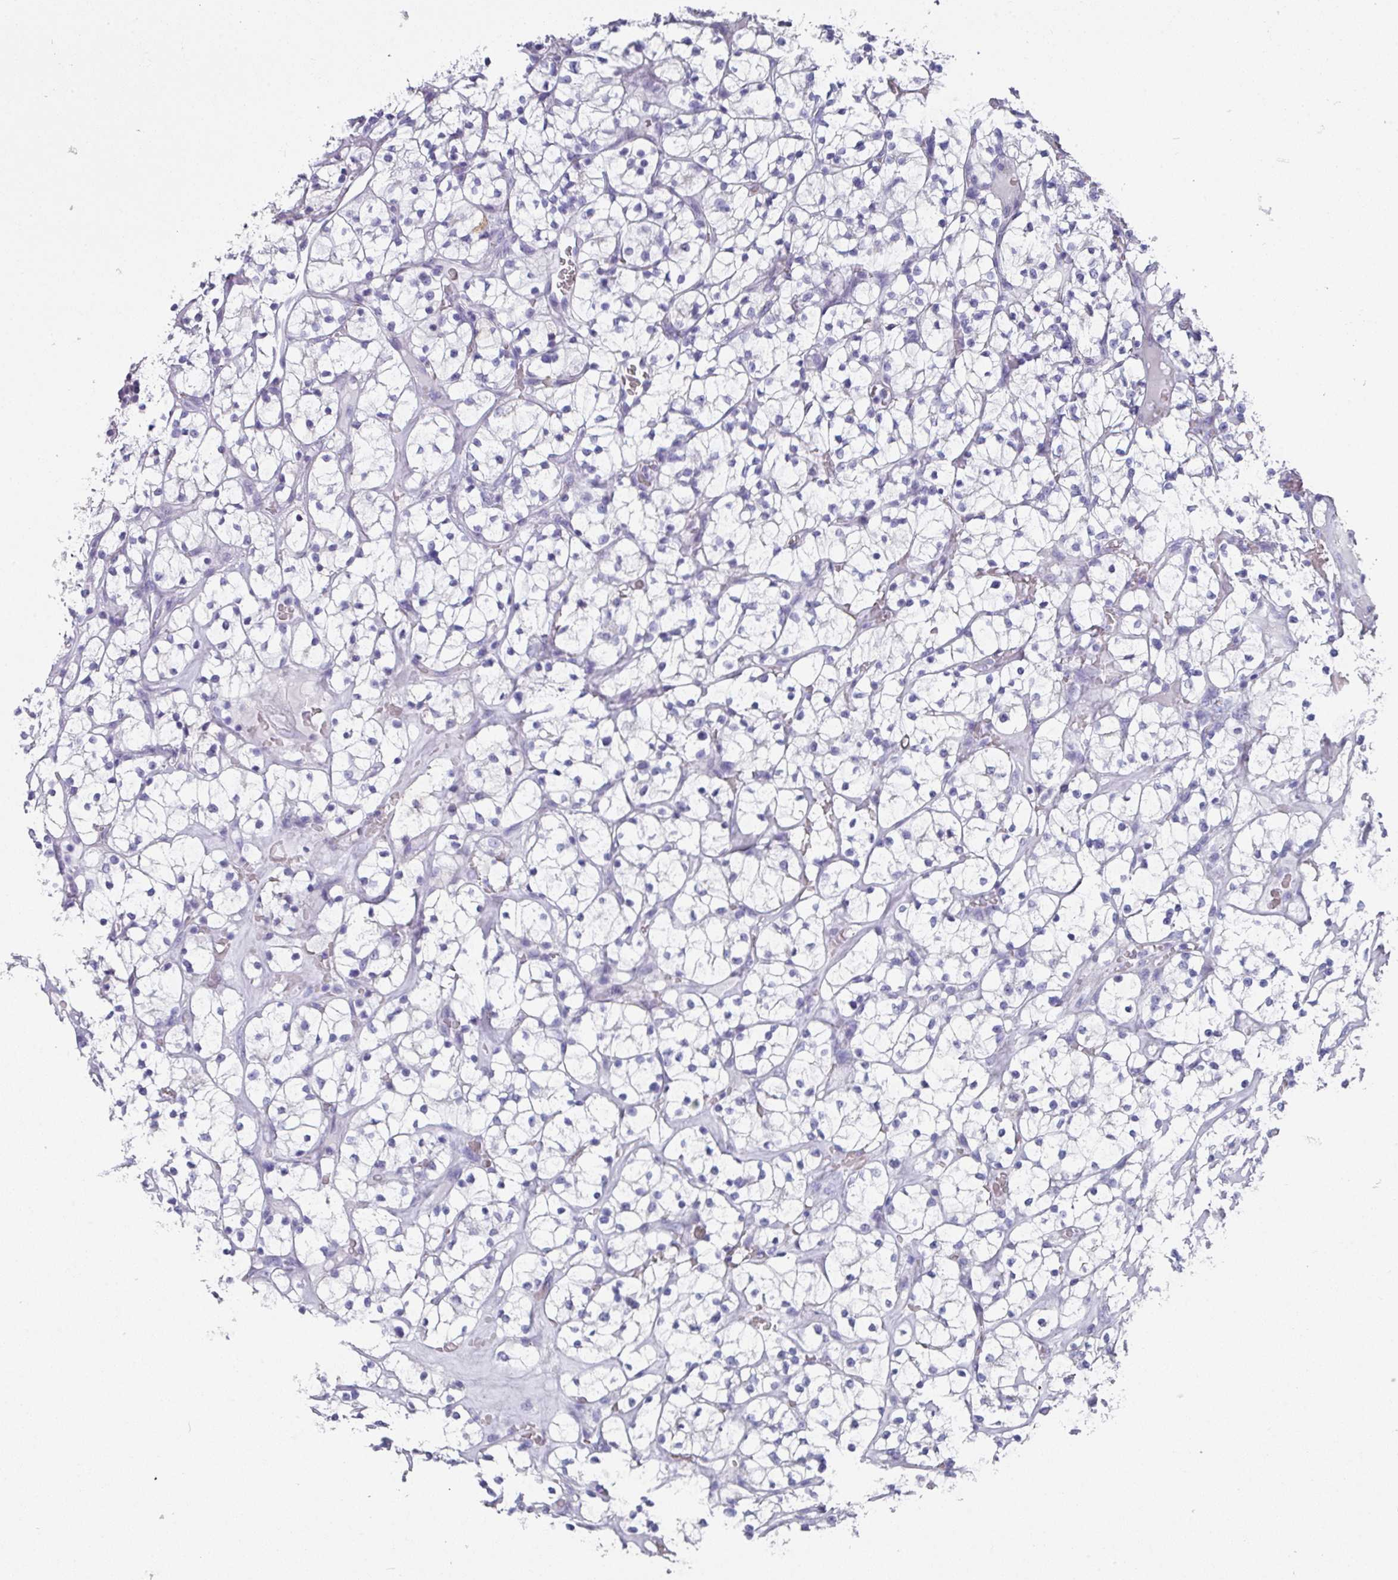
{"staining": {"intensity": "negative", "quantity": "none", "location": "none"}, "tissue": "renal cancer", "cell_type": "Tumor cells", "image_type": "cancer", "snomed": [{"axis": "morphology", "description": "Adenocarcinoma, NOS"}, {"axis": "topography", "description": "Kidney"}], "caption": "Tumor cells are negative for protein expression in human renal cancer (adenocarcinoma).", "gene": "PEX10", "patient": {"sex": "female", "age": 64}}